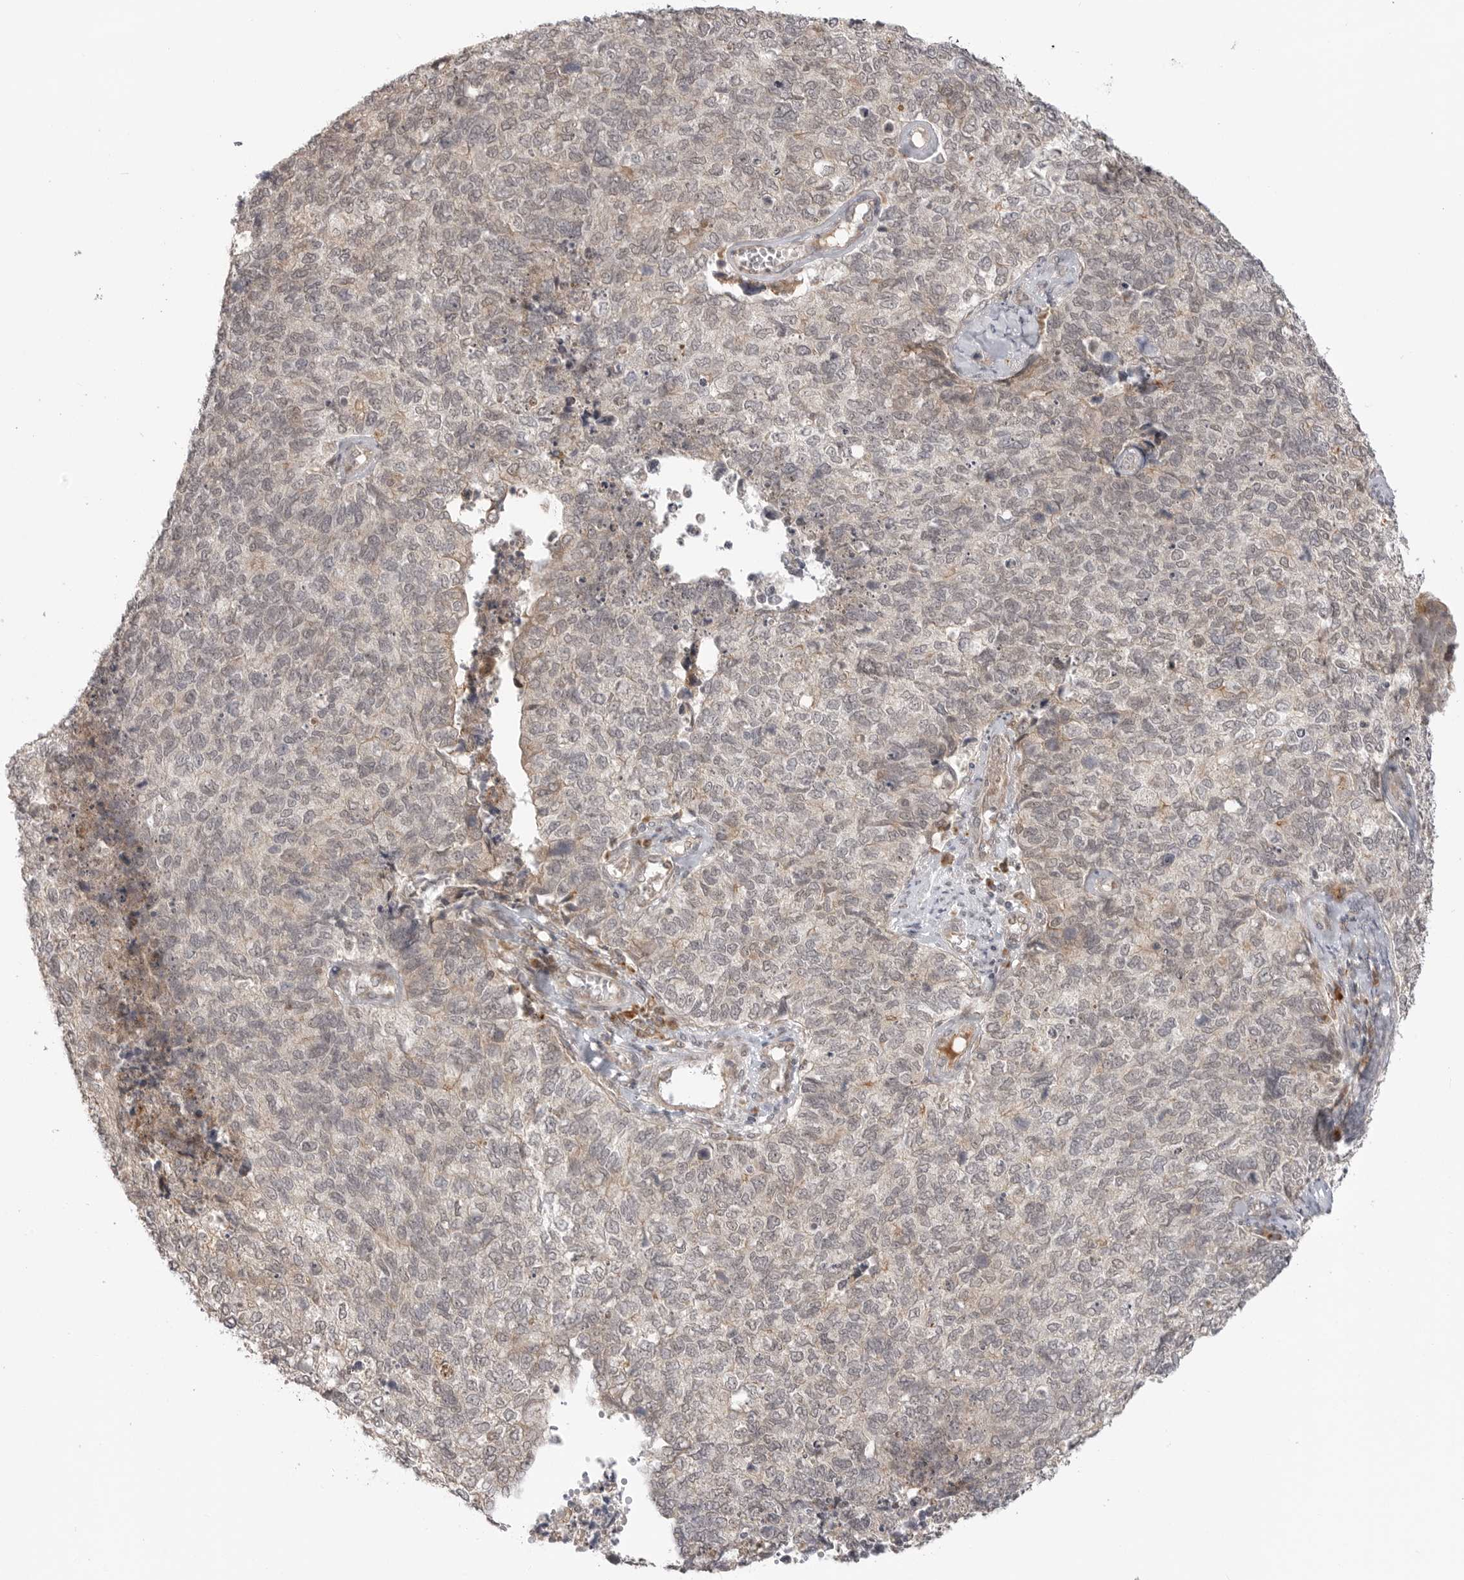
{"staining": {"intensity": "weak", "quantity": "<25%", "location": "cytoplasmic/membranous"}, "tissue": "cervical cancer", "cell_type": "Tumor cells", "image_type": "cancer", "snomed": [{"axis": "morphology", "description": "Squamous cell carcinoma, NOS"}, {"axis": "topography", "description": "Cervix"}], "caption": "This is an immunohistochemistry photomicrograph of human cervical cancer (squamous cell carcinoma). There is no staining in tumor cells.", "gene": "KALRN", "patient": {"sex": "female", "age": 63}}